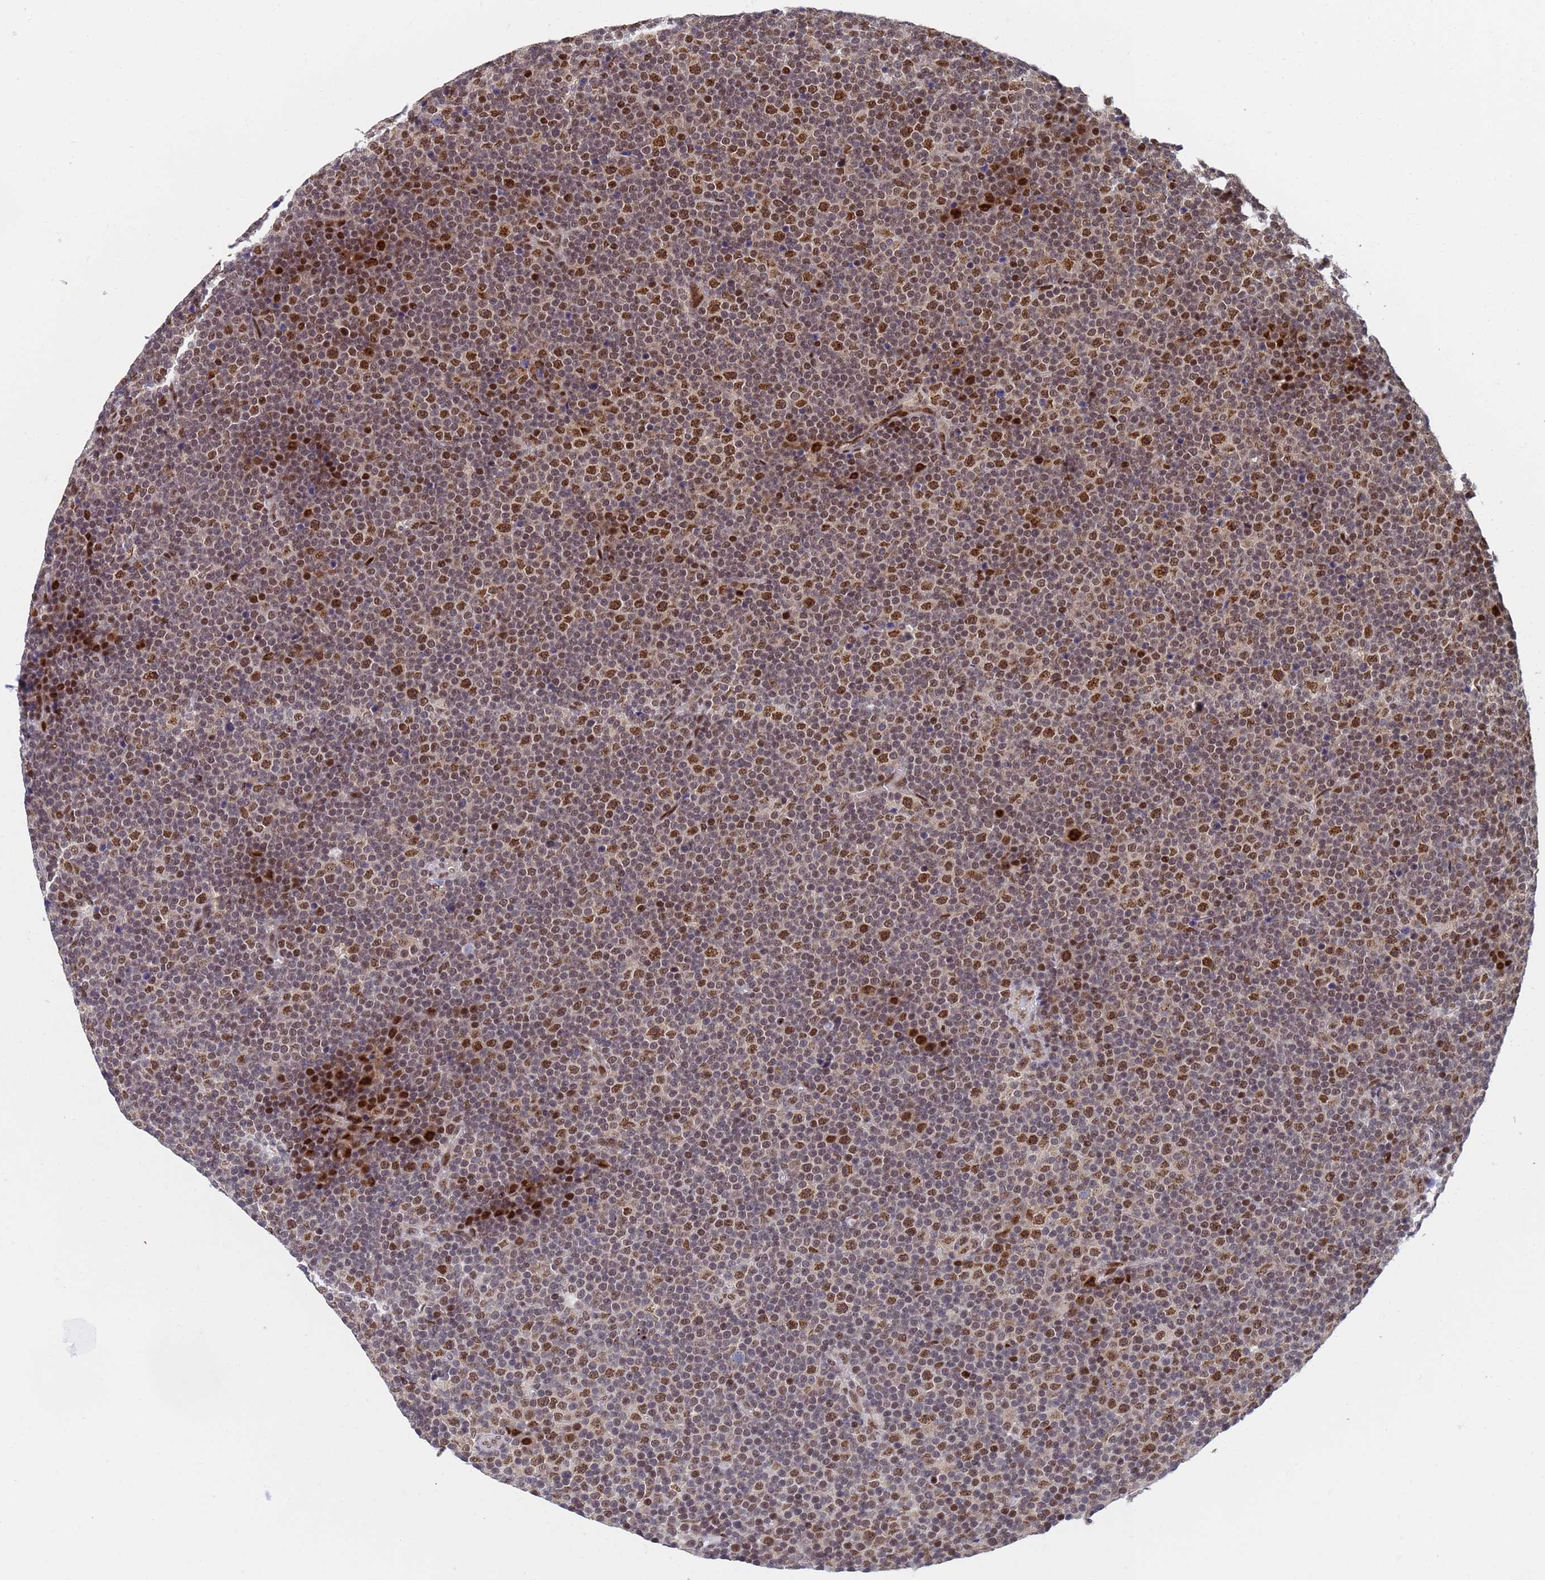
{"staining": {"intensity": "moderate", "quantity": "<25%", "location": "nuclear"}, "tissue": "lymphoma", "cell_type": "Tumor cells", "image_type": "cancer", "snomed": [{"axis": "morphology", "description": "Malignant lymphoma, non-Hodgkin's type, Low grade"}, {"axis": "topography", "description": "Lymph node"}], "caption": "Human lymphoma stained with a protein marker exhibits moderate staining in tumor cells.", "gene": "AP5Z1", "patient": {"sex": "female", "age": 67}}